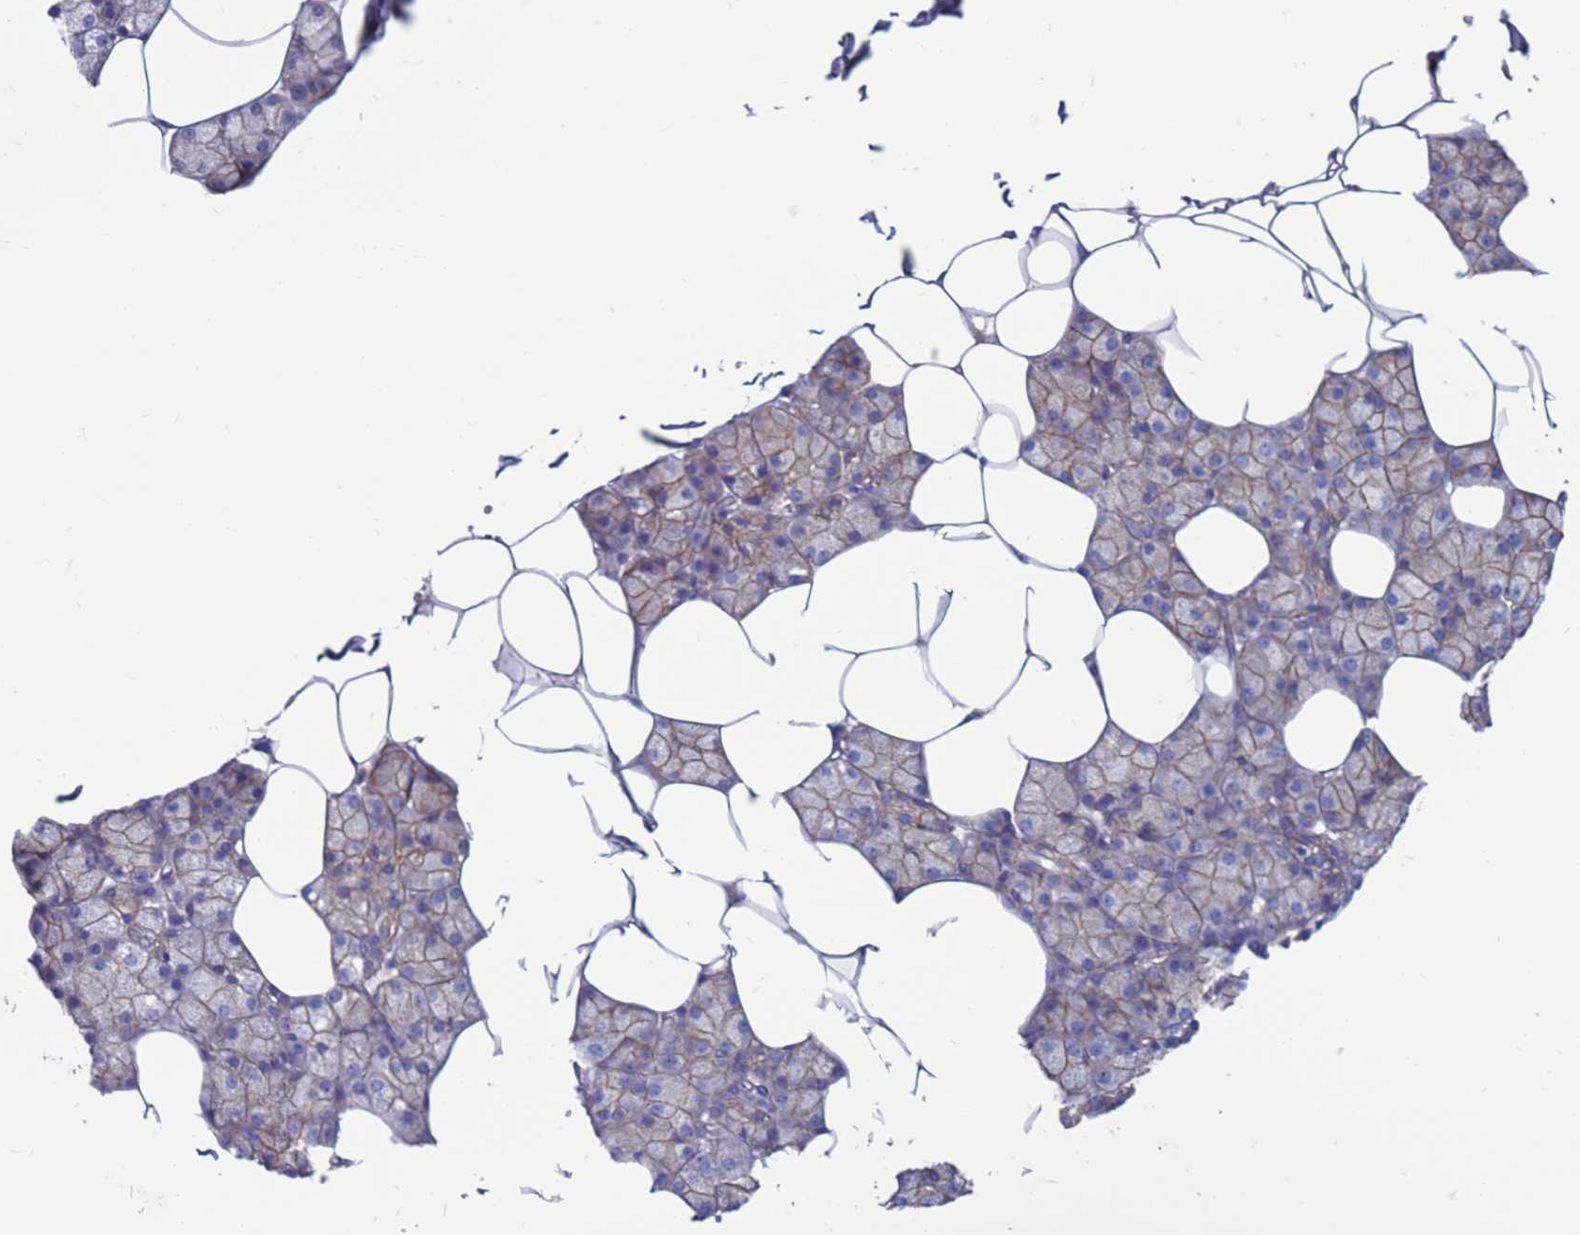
{"staining": {"intensity": "moderate", "quantity": "<25%", "location": "cytoplasmic/membranous"}, "tissue": "salivary gland", "cell_type": "Glandular cells", "image_type": "normal", "snomed": [{"axis": "morphology", "description": "Normal tissue, NOS"}, {"axis": "topography", "description": "Salivary gland"}], "caption": "High-power microscopy captured an immunohistochemistry micrograph of benign salivary gland, revealing moderate cytoplasmic/membranous positivity in about <25% of glandular cells.", "gene": "KRTCAP3", "patient": {"sex": "male", "age": 62}}